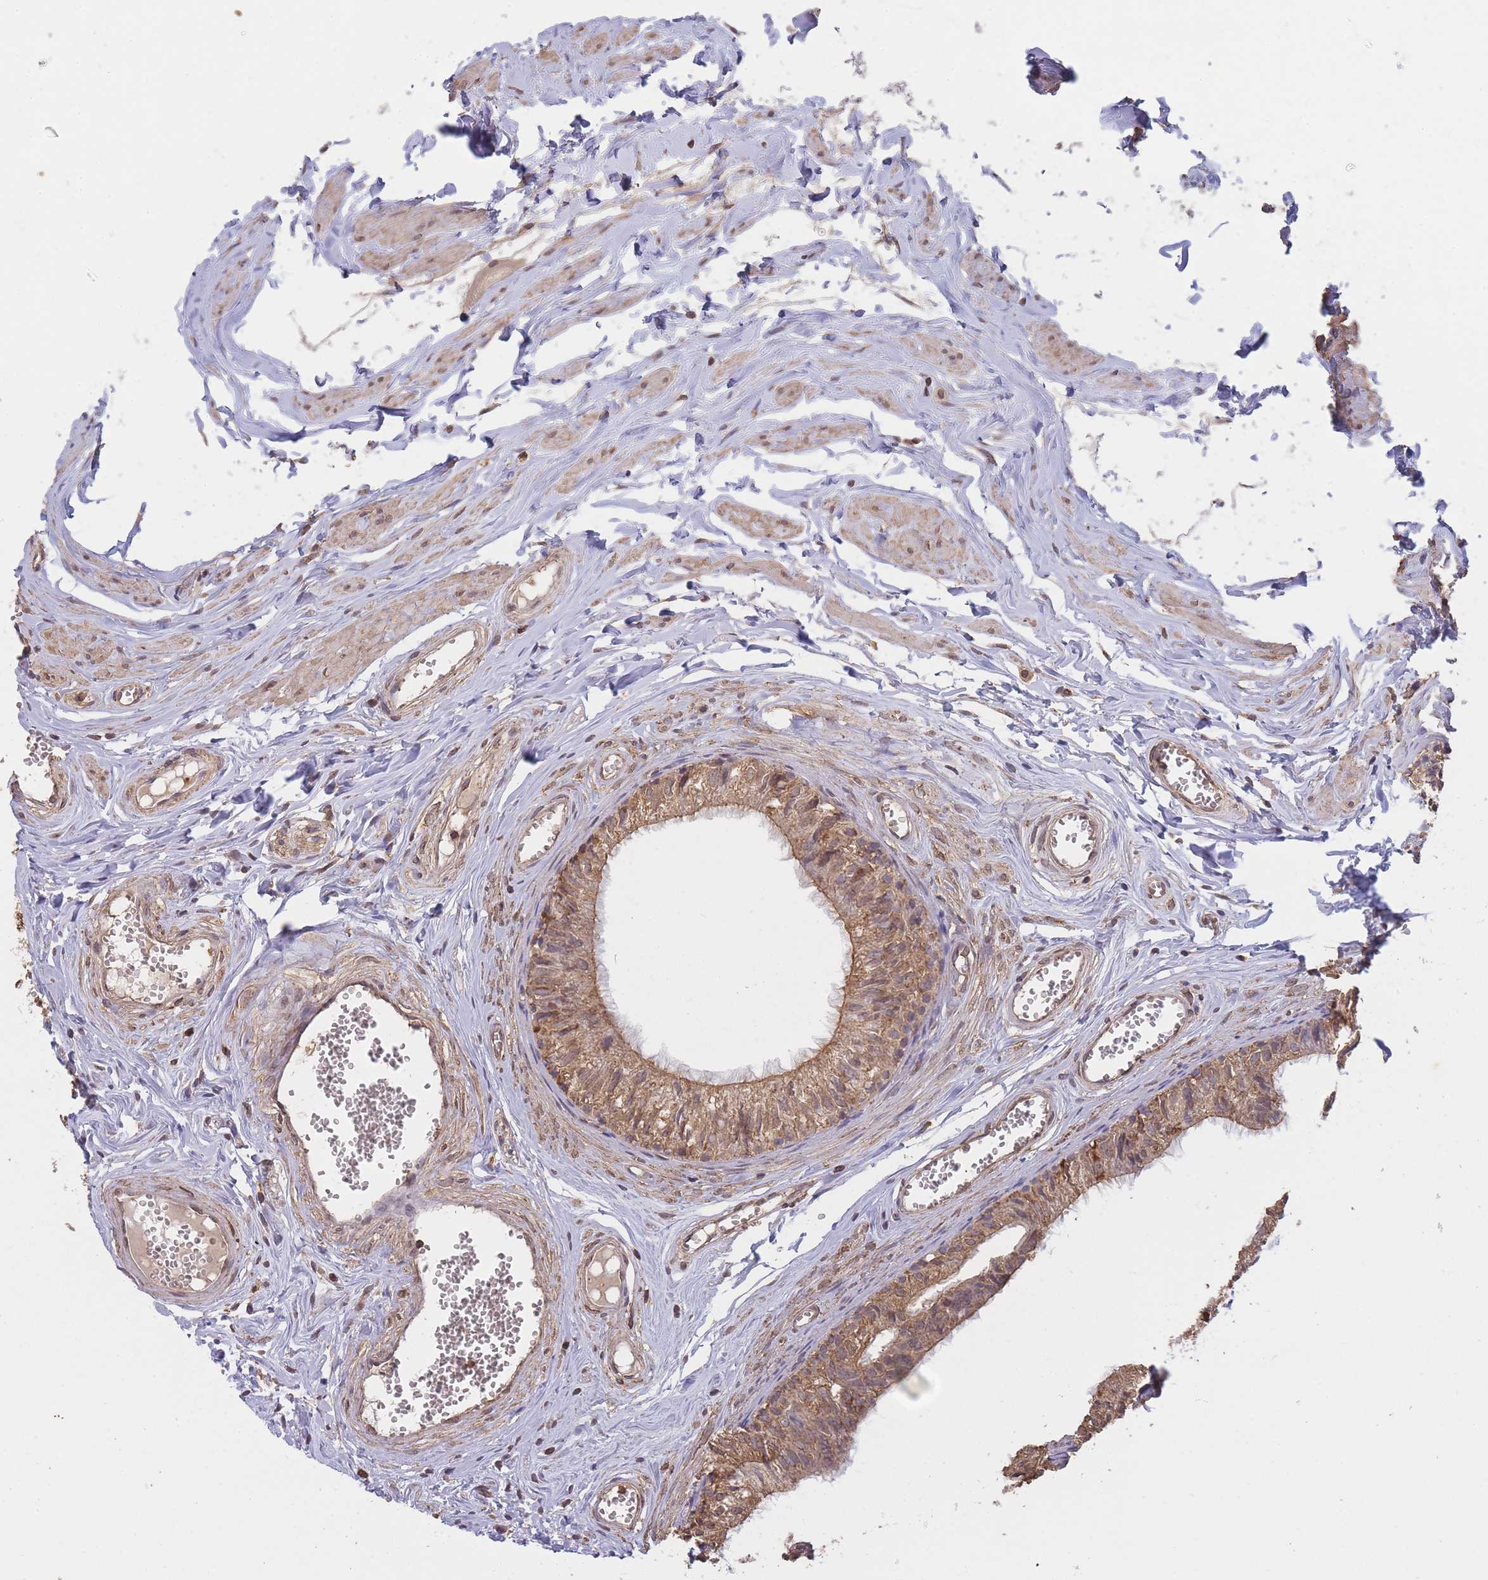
{"staining": {"intensity": "moderate", "quantity": ">75%", "location": "cytoplasmic/membranous"}, "tissue": "epididymis", "cell_type": "Glandular cells", "image_type": "normal", "snomed": [{"axis": "morphology", "description": "Normal tissue, NOS"}, {"axis": "topography", "description": "Epididymis"}], "caption": "Protein positivity by immunohistochemistry (IHC) displays moderate cytoplasmic/membranous expression in approximately >75% of glandular cells in unremarkable epididymis. Immunohistochemistry stains the protein in brown and the nuclei are stained blue.", "gene": "METRN", "patient": {"sex": "male", "age": 36}}